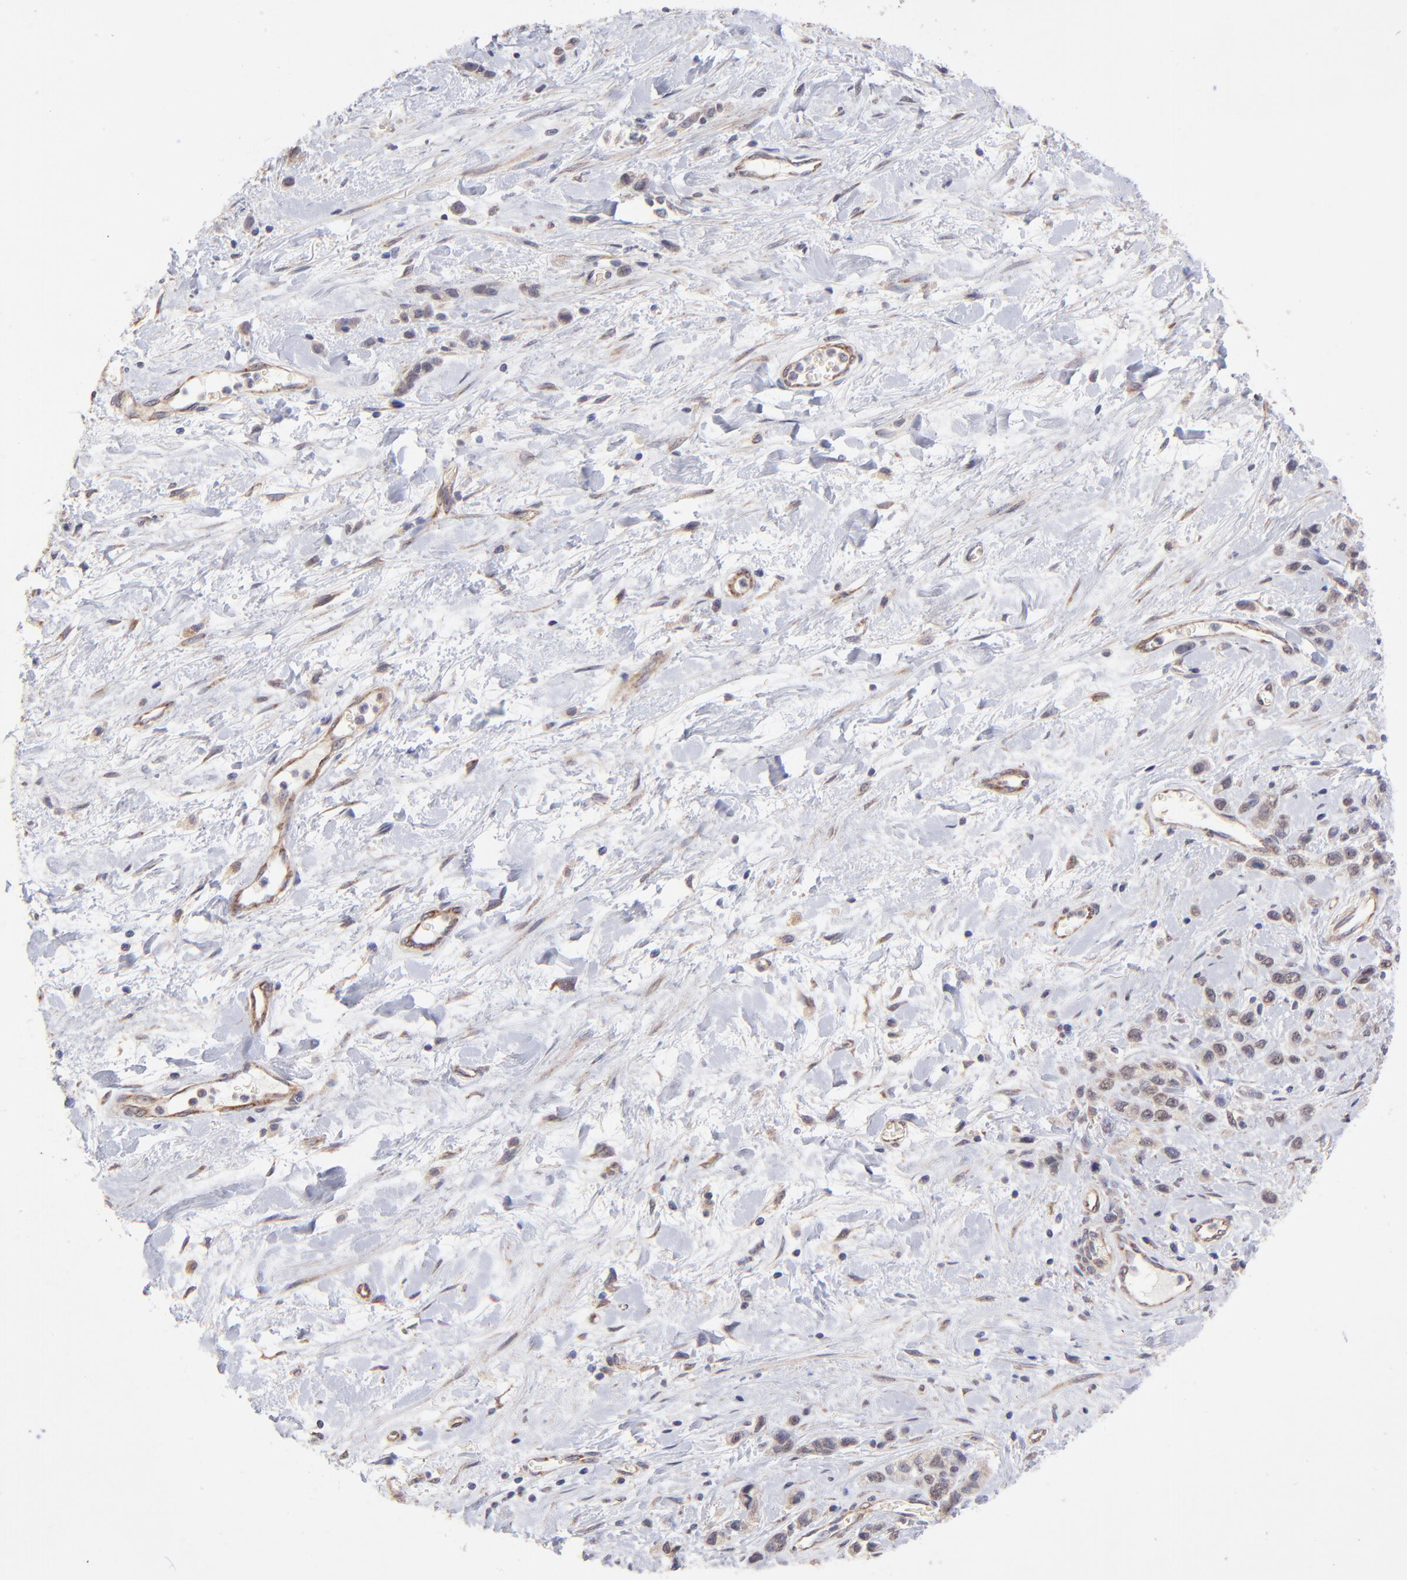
{"staining": {"intensity": "moderate", "quantity": ">75%", "location": "cytoplasmic/membranous"}, "tissue": "stomach cancer", "cell_type": "Tumor cells", "image_type": "cancer", "snomed": [{"axis": "morphology", "description": "Normal tissue, NOS"}, {"axis": "morphology", "description": "Adenocarcinoma, NOS"}, {"axis": "morphology", "description": "Adenocarcinoma, High grade"}, {"axis": "topography", "description": "Stomach, upper"}, {"axis": "topography", "description": "Stomach"}], "caption": "High-magnification brightfield microscopy of stomach cancer (adenocarcinoma) stained with DAB (brown) and counterstained with hematoxylin (blue). tumor cells exhibit moderate cytoplasmic/membranous positivity is identified in about>75% of cells.", "gene": "UBE2H", "patient": {"sex": "female", "age": 65}}